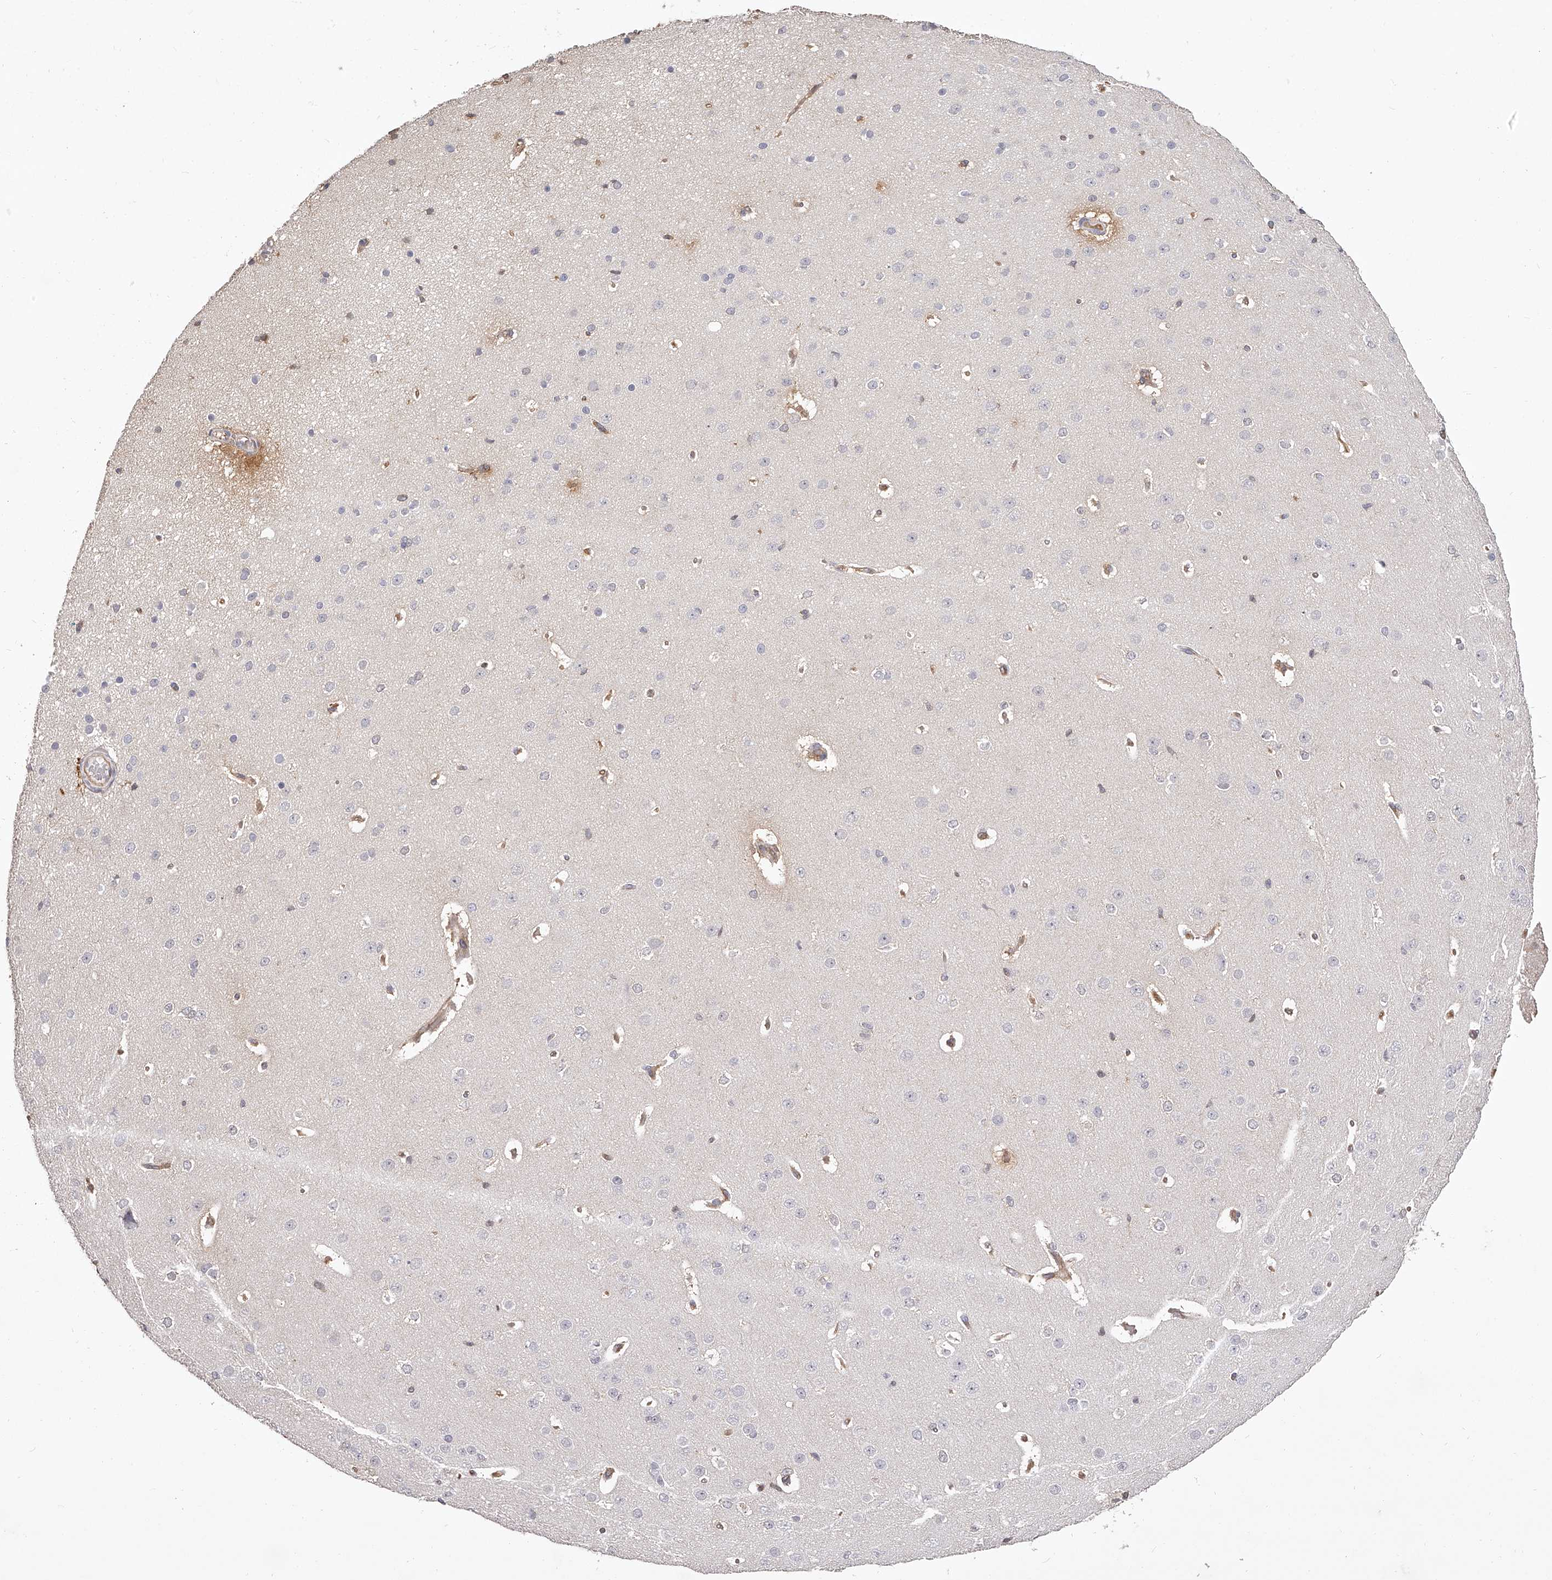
{"staining": {"intensity": "moderate", "quantity": ">75%", "location": "cytoplasmic/membranous"}, "tissue": "cerebral cortex", "cell_type": "Endothelial cells", "image_type": "normal", "snomed": [{"axis": "morphology", "description": "Normal tissue, NOS"}, {"axis": "morphology", "description": "Developmental malformation"}, {"axis": "topography", "description": "Cerebral cortex"}], "caption": "A brown stain highlights moderate cytoplasmic/membranous expression of a protein in endothelial cells of normal cerebral cortex.", "gene": "LAP3", "patient": {"sex": "female", "age": 30}}